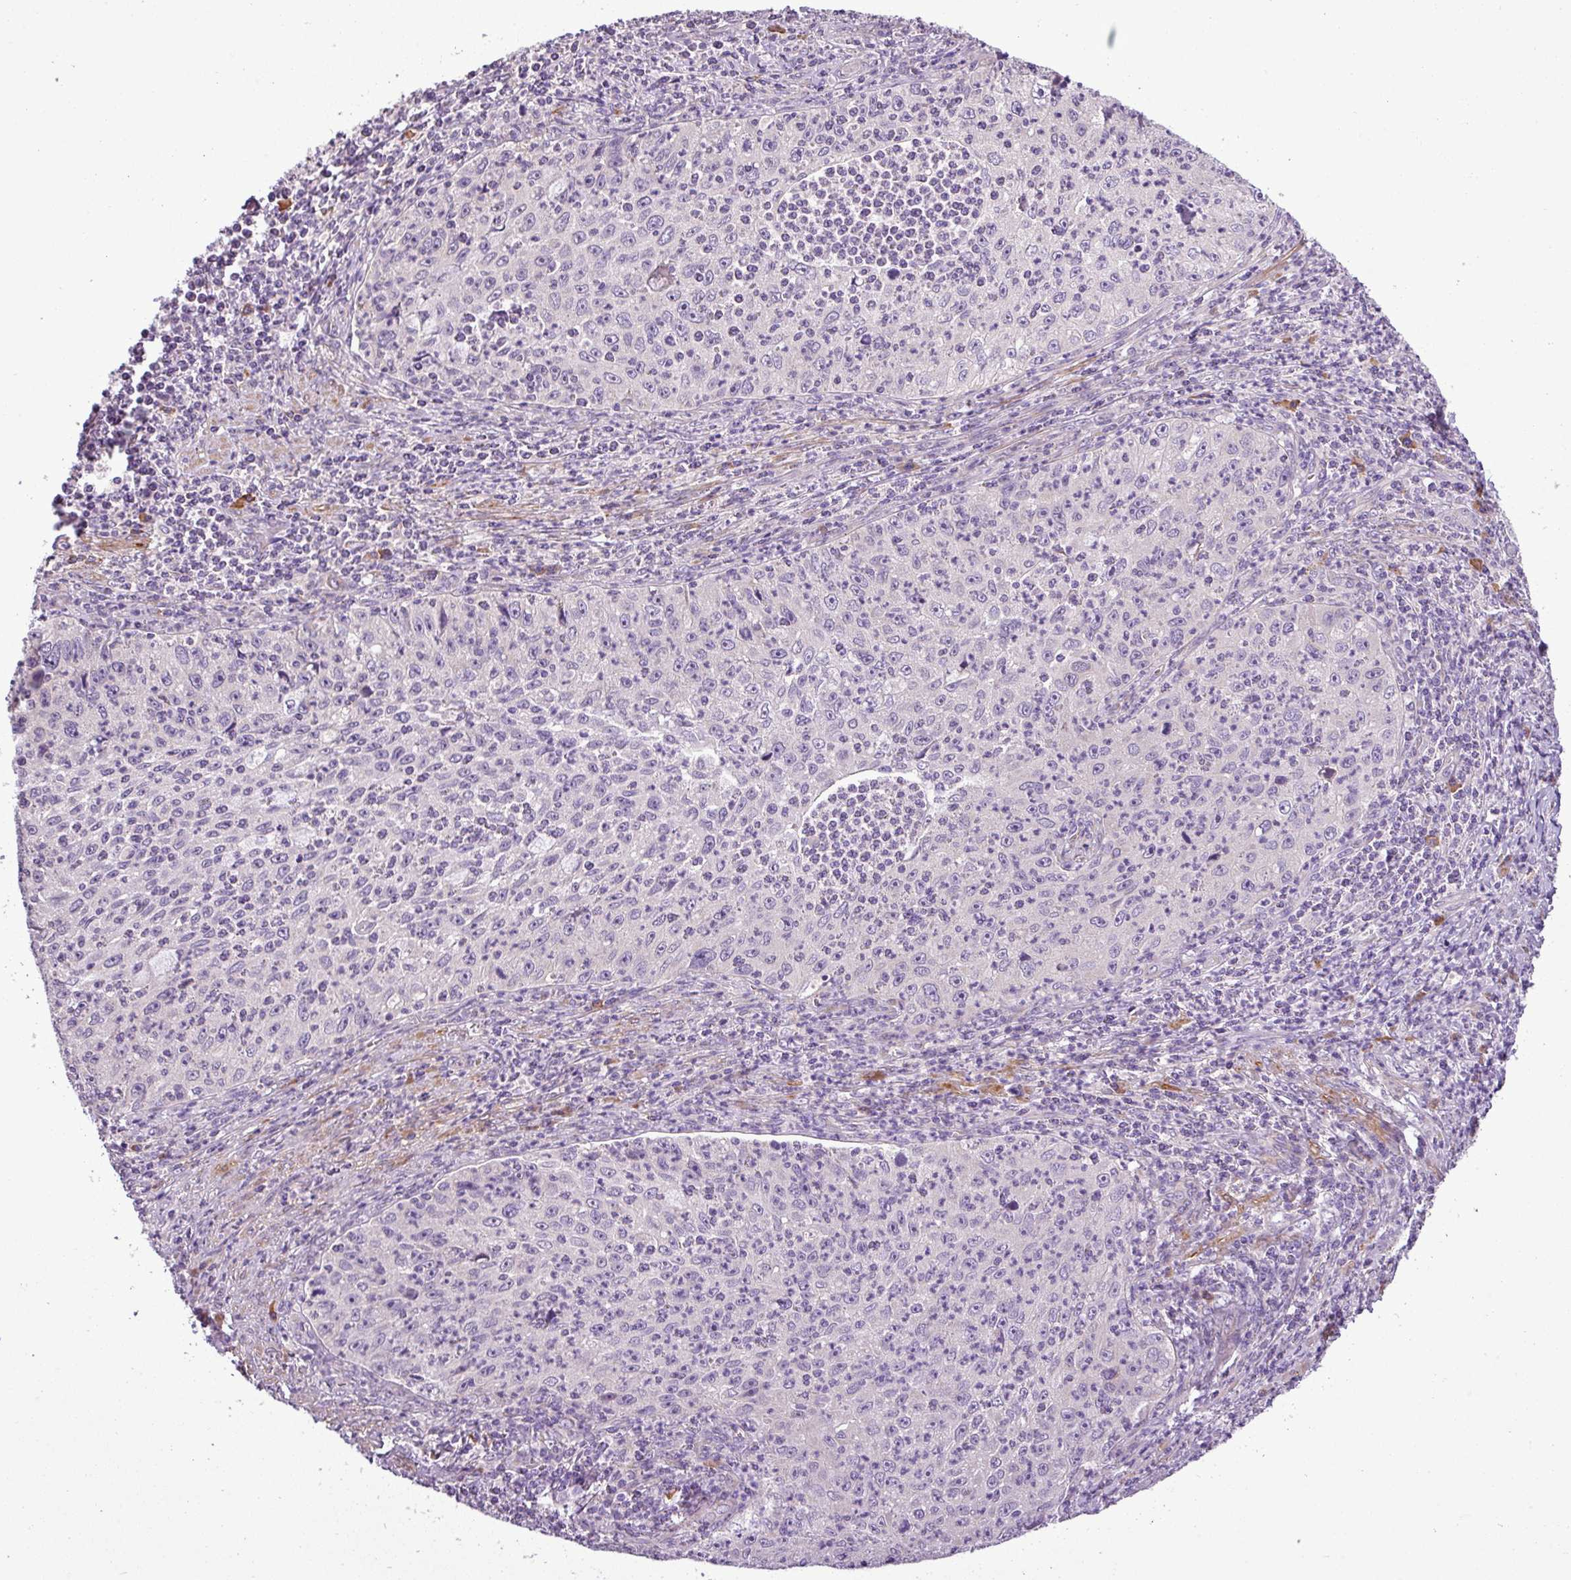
{"staining": {"intensity": "negative", "quantity": "none", "location": "none"}, "tissue": "cervical cancer", "cell_type": "Tumor cells", "image_type": "cancer", "snomed": [{"axis": "morphology", "description": "Squamous cell carcinoma, NOS"}, {"axis": "topography", "description": "Cervix"}], "caption": "IHC image of human cervical cancer (squamous cell carcinoma) stained for a protein (brown), which displays no expression in tumor cells. (DAB IHC with hematoxylin counter stain).", "gene": "MOCS3", "patient": {"sex": "female", "age": 30}}